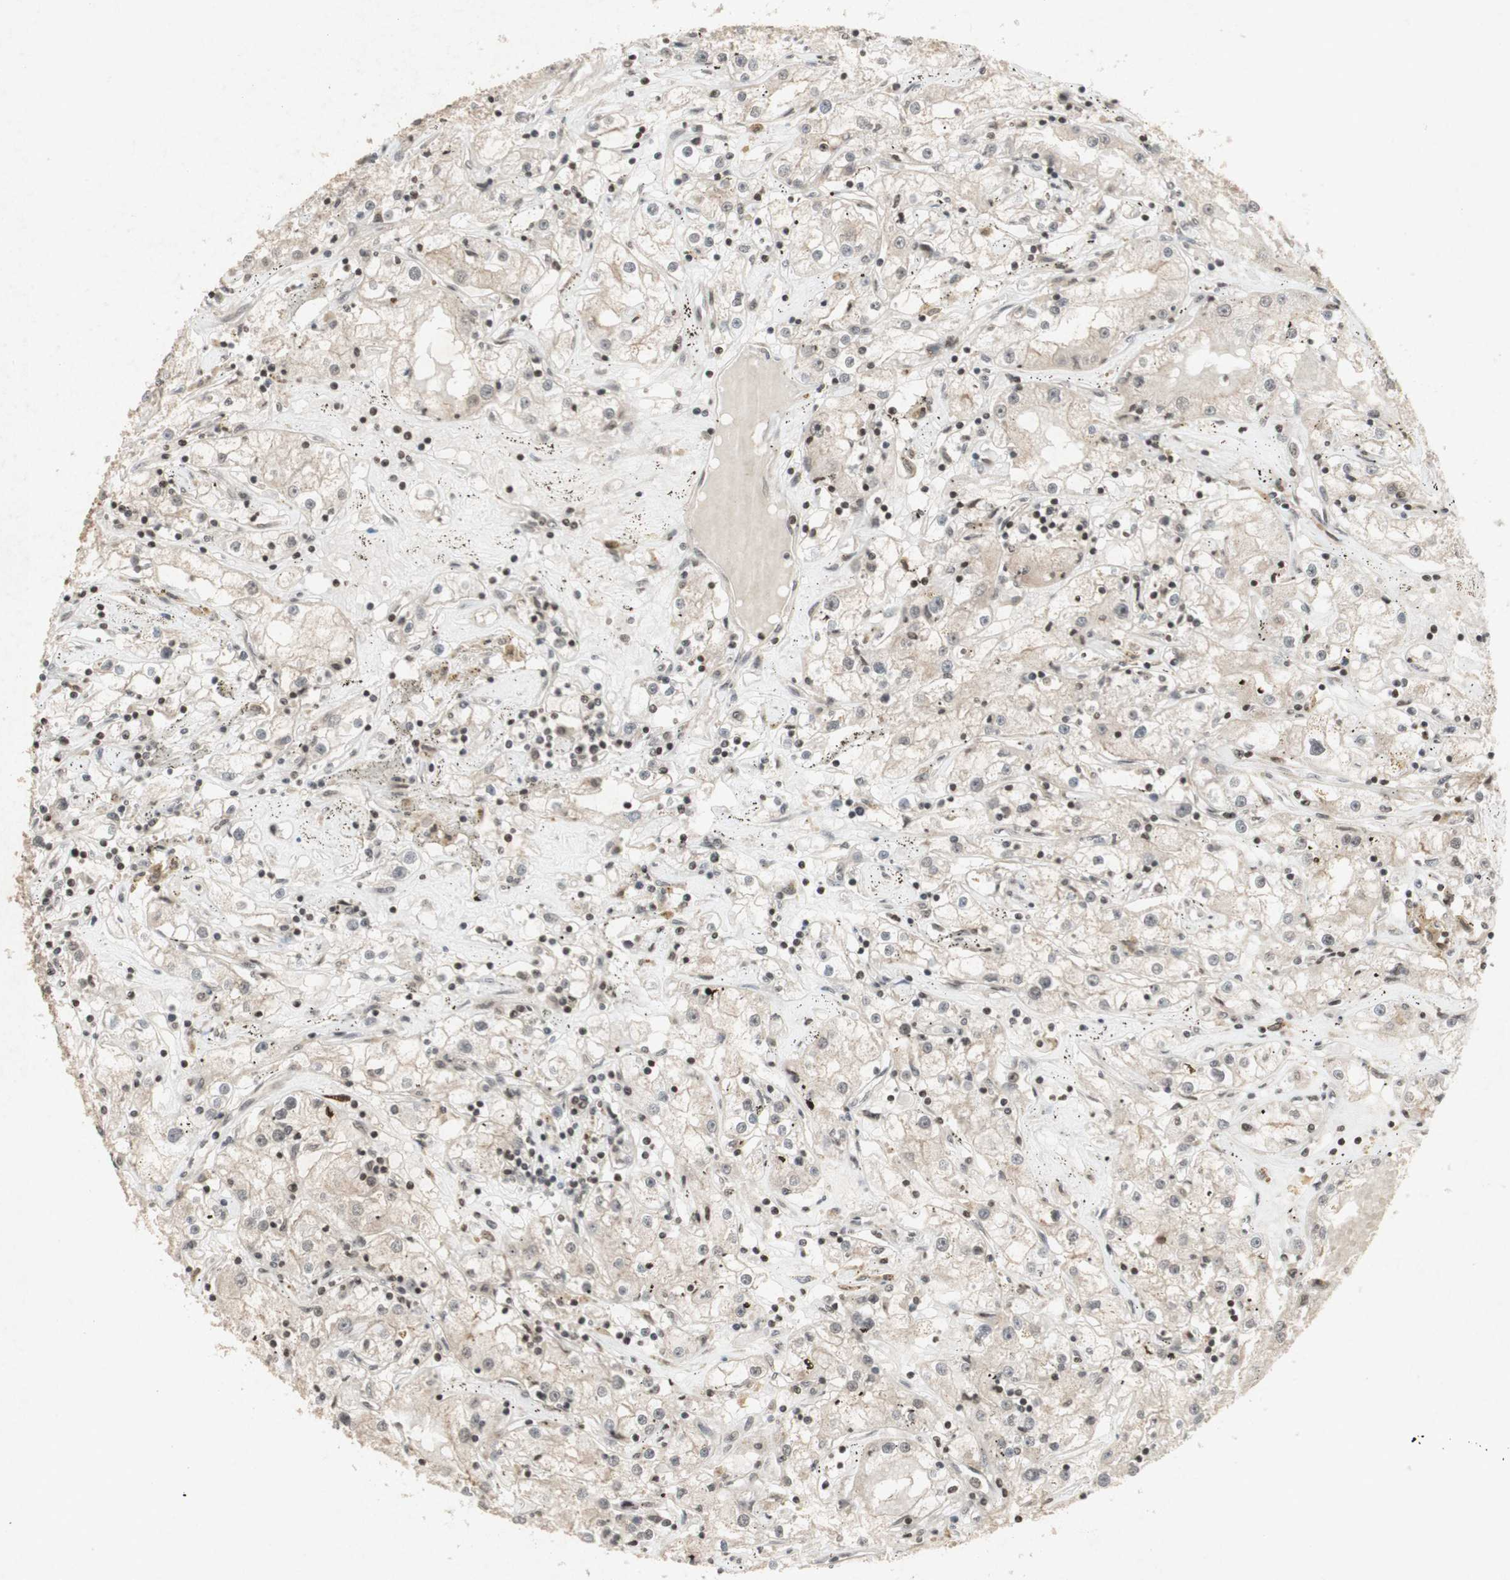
{"staining": {"intensity": "weak", "quantity": ">75%", "location": "cytoplasmic/membranous"}, "tissue": "renal cancer", "cell_type": "Tumor cells", "image_type": "cancer", "snomed": [{"axis": "morphology", "description": "Adenocarcinoma, NOS"}, {"axis": "topography", "description": "Kidney"}], "caption": "Protein expression analysis of renal cancer (adenocarcinoma) shows weak cytoplasmic/membranous positivity in approximately >75% of tumor cells.", "gene": "PLXNA1", "patient": {"sex": "male", "age": 56}}